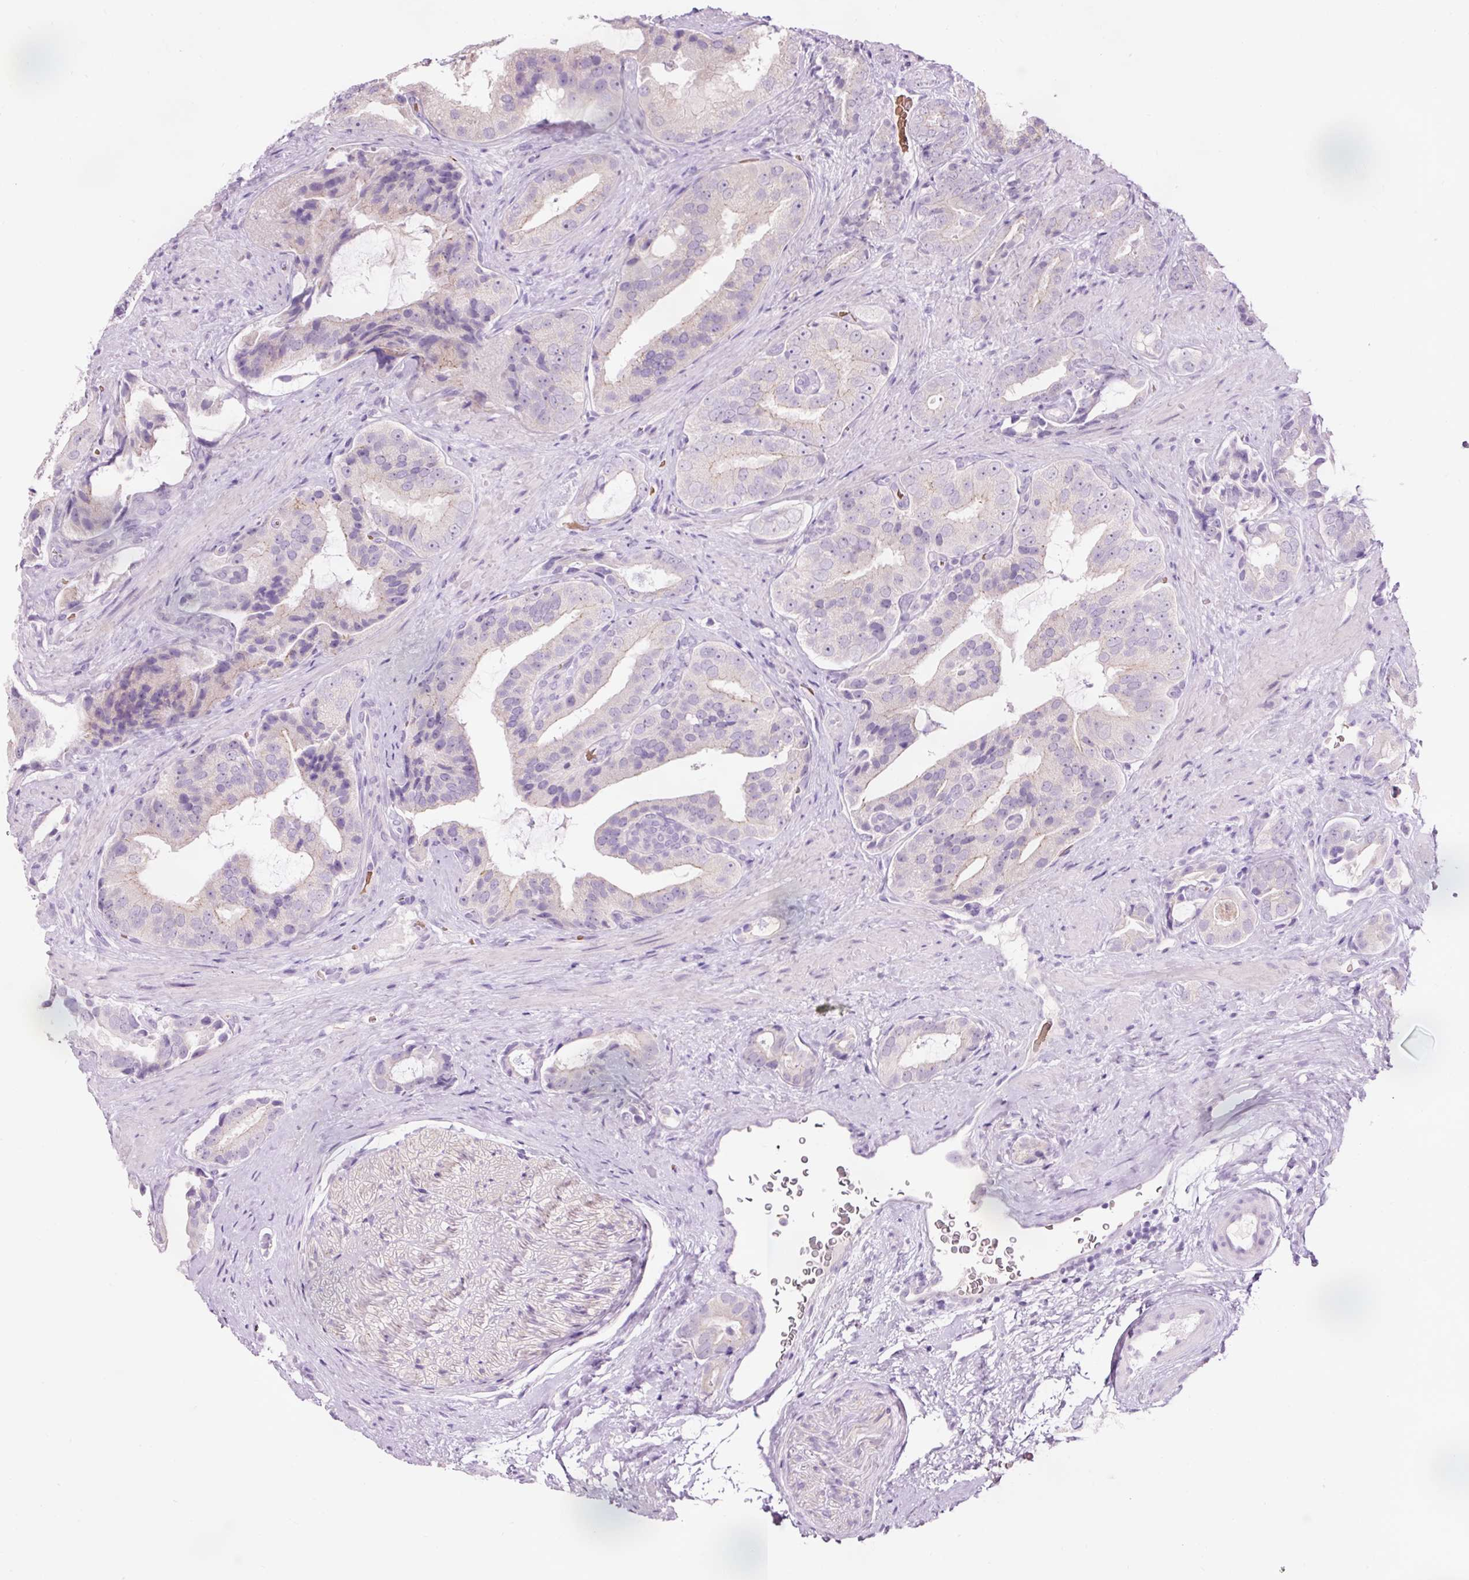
{"staining": {"intensity": "negative", "quantity": "none", "location": "none"}, "tissue": "prostate cancer", "cell_type": "Tumor cells", "image_type": "cancer", "snomed": [{"axis": "morphology", "description": "Adenocarcinoma, High grade"}, {"axis": "topography", "description": "Prostate"}], "caption": "The histopathology image reveals no significant positivity in tumor cells of high-grade adenocarcinoma (prostate).", "gene": "DHRS11", "patient": {"sex": "male", "age": 71}}